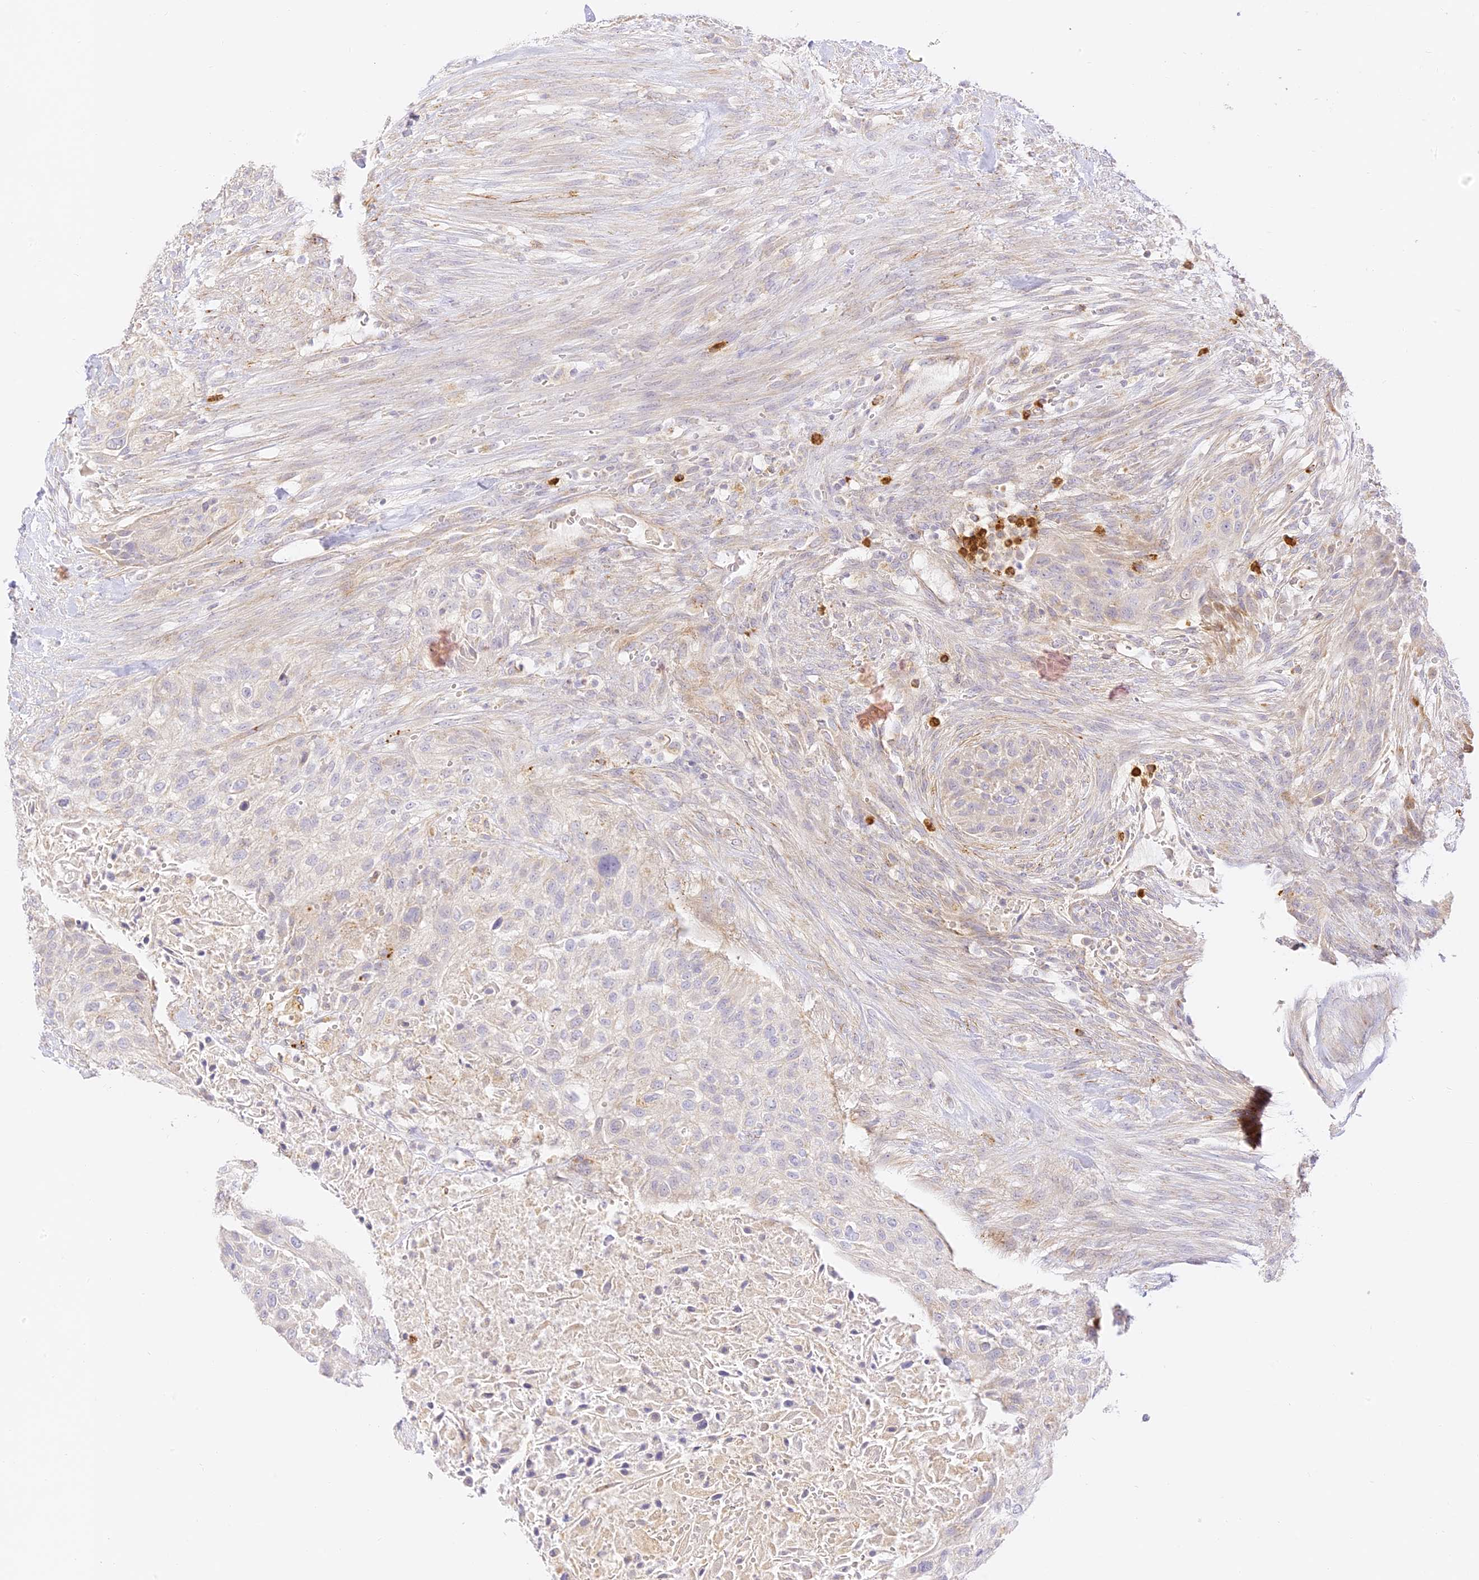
{"staining": {"intensity": "negative", "quantity": "none", "location": "none"}, "tissue": "urothelial cancer", "cell_type": "Tumor cells", "image_type": "cancer", "snomed": [{"axis": "morphology", "description": "Urothelial carcinoma, High grade"}, {"axis": "topography", "description": "Urinary bladder"}], "caption": "Tumor cells show no significant positivity in urothelial cancer.", "gene": "LRRC15", "patient": {"sex": "male", "age": 35}}